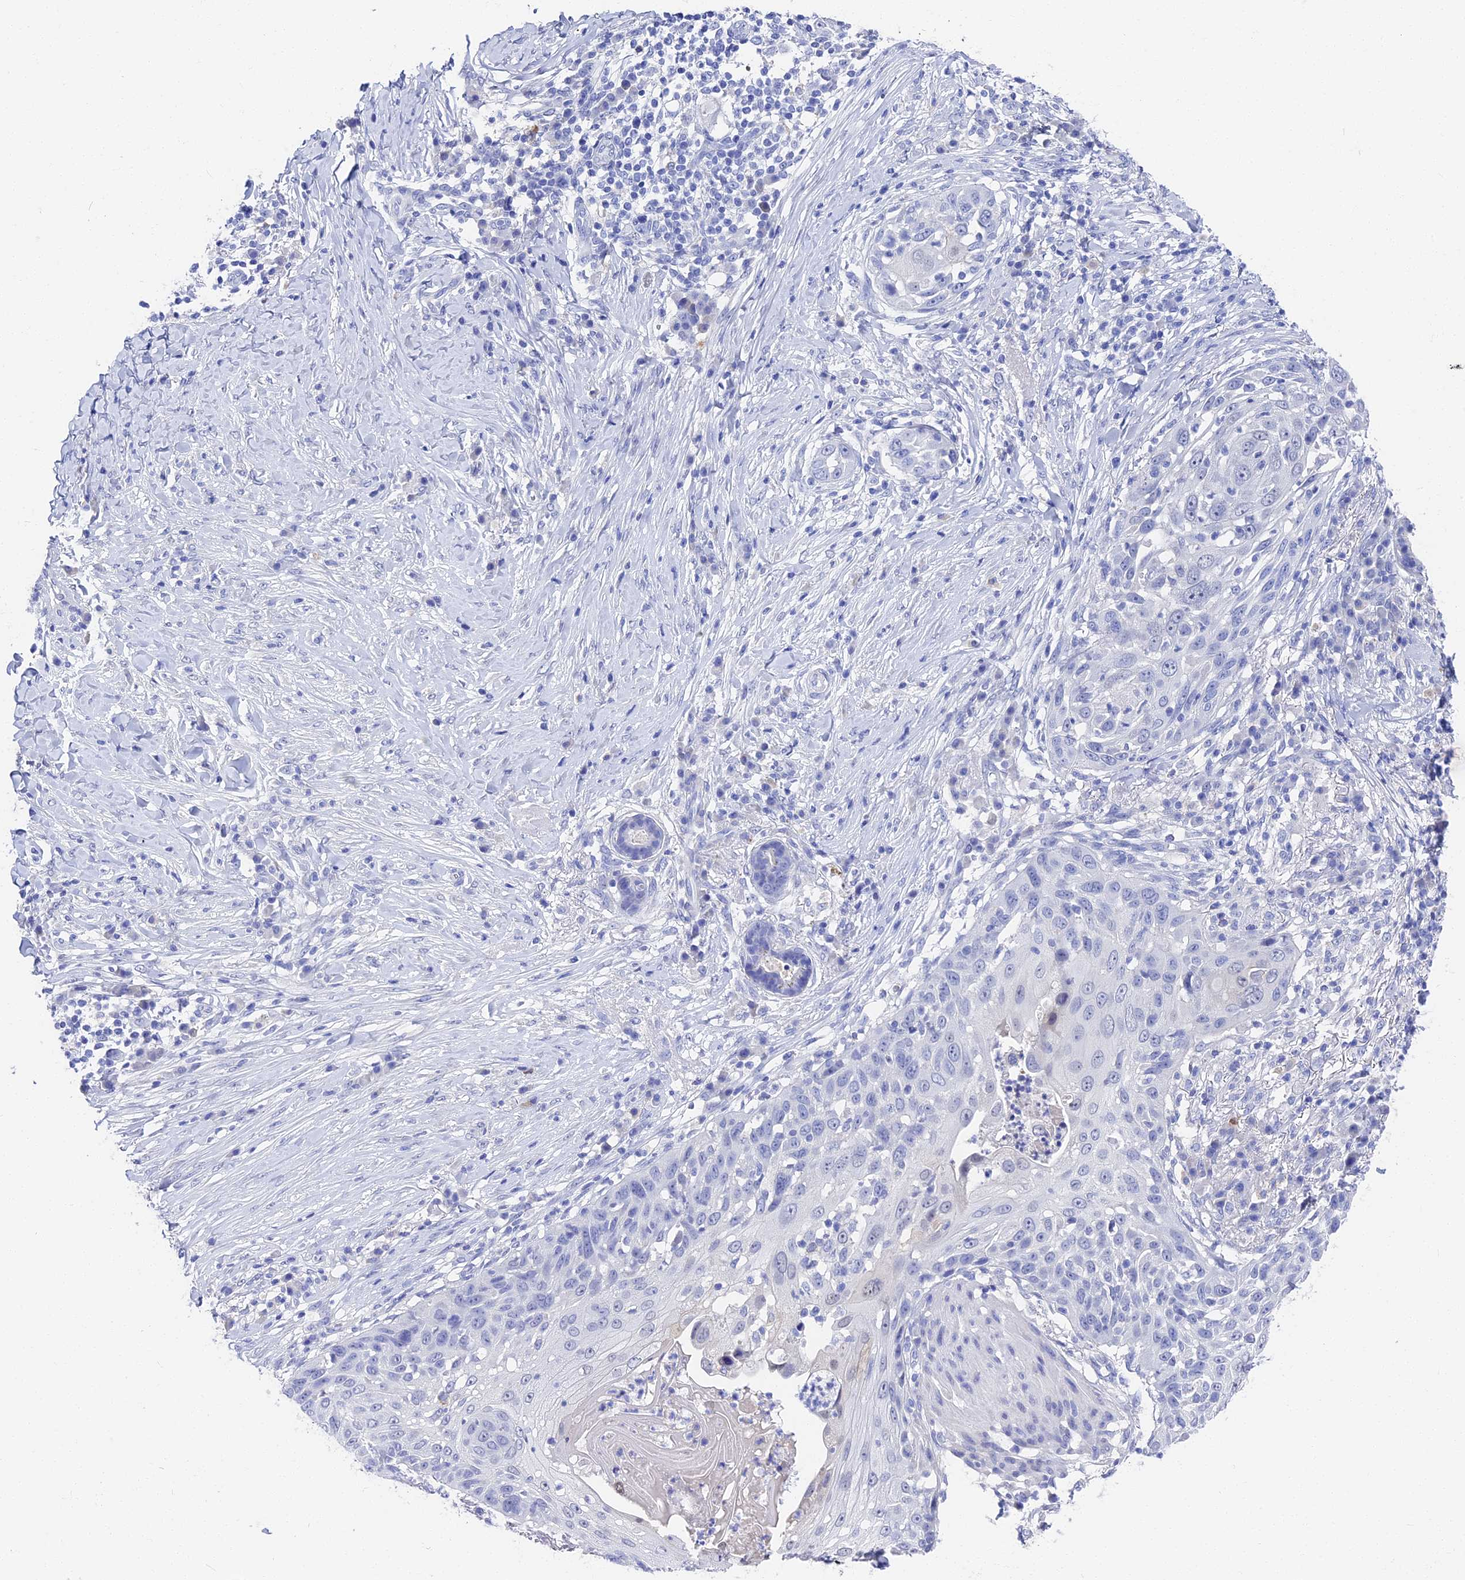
{"staining": {"intensity": "negative", "quantity": "none", "location": "none"}, "tissue": "skin cancer", "cell_type": "Tumor cells", "image_type": "cancer", "snomed": [{"axis": "morphology", "description": "Squamous cell carcinoma, NOS"}, {"axis": "topography", "description": "Skin"}], "caption": "IHC histopathology image of human skin cancer stained for a protein (brown), which reveals no expression in tumor cells.", "gene": "VPS33B", "patient": {"sex": "female", "age": 44}}